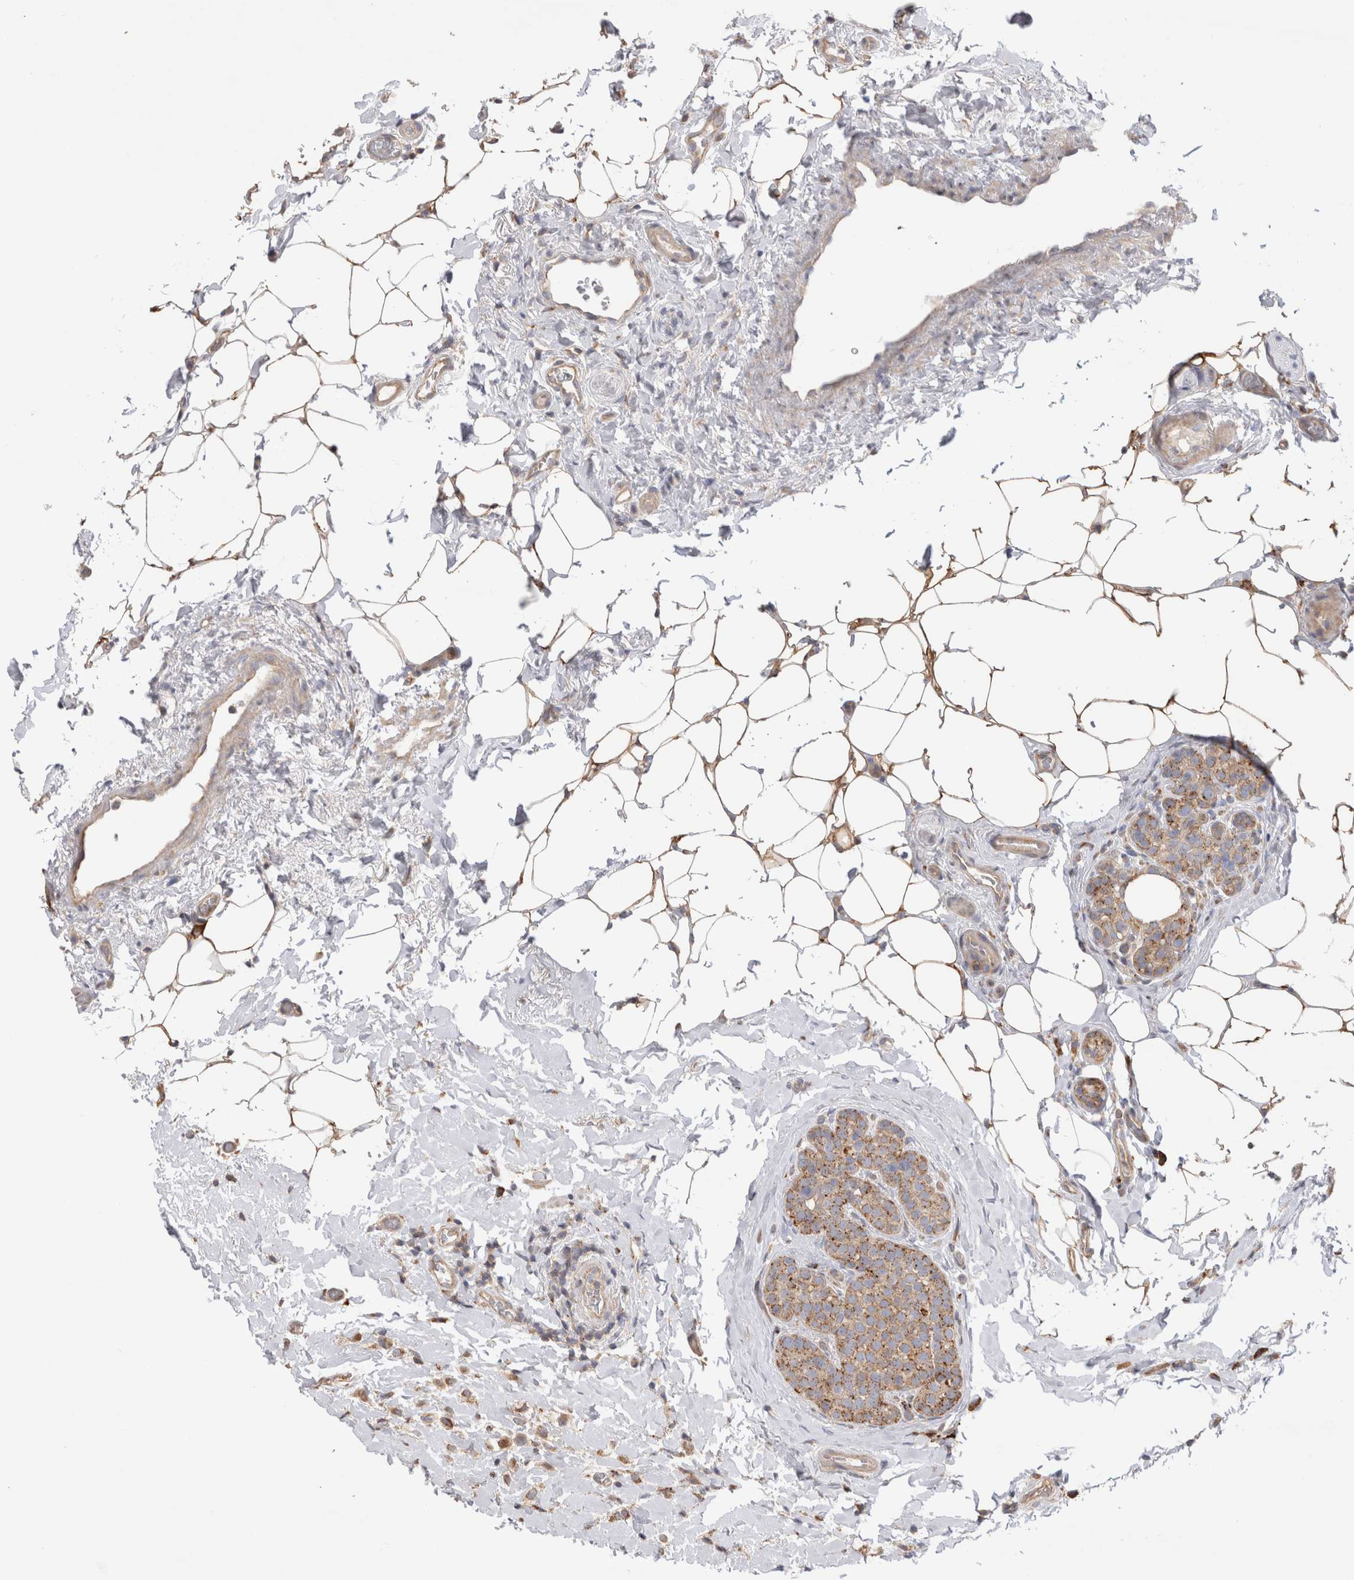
{"staining": {"intensity": "moderate", "quantity": ">75%", "location": "cytoplasmic/membranous"}, "tissue": "breast cancer", "cell_type": "Tumor cells", "image_type": "cancer", "snomed": [{"axis": "morphology", "description": "Lobular carcinoma"}, {"axis": "topography", "description": "Breast"}], "caption": "Approximately >75% of tumor cells in human breast lobular carcinoma show moderate cytoplasmic/membranous protein staining as visualized by brown immunohistochemical staining.", "gene": "PDCD10", "patient": {"sex": "female", "age": 50}}